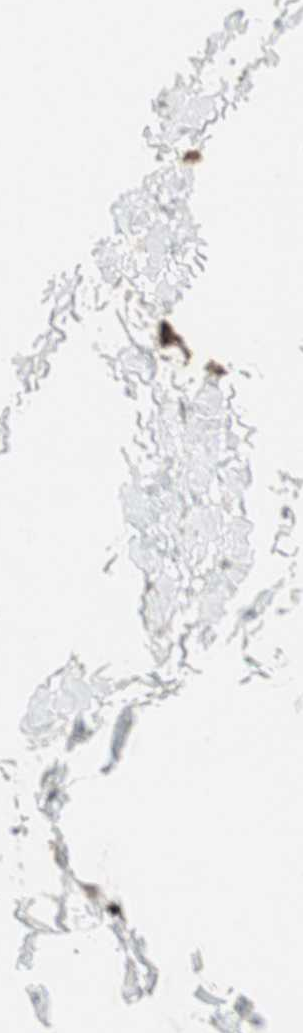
{"staining": {"intensity": "moderate", "quantity": "25%-75%", "location": "nuclear"}, "tissue": "adipose tissue", "cell_type": "Adipocytes", "image_type": "normal", "snomed": [{"axis": "morphology", "description": "Normal tissue, NOS"}, {"axis": "topography", "description": "Soft tissue"}], "caption": "Adipose tissue stained for a protein reveals moderate nuclear positivity in adipocytes. The protein of interest is stained brown, and the nuclei are stained in blue (DAB (3,3'-diaminobenzidine) IHC with brightfield microscopy, high magnification).", "gene": "ETV4", "patient": {"sex": "male", "age": 26}}